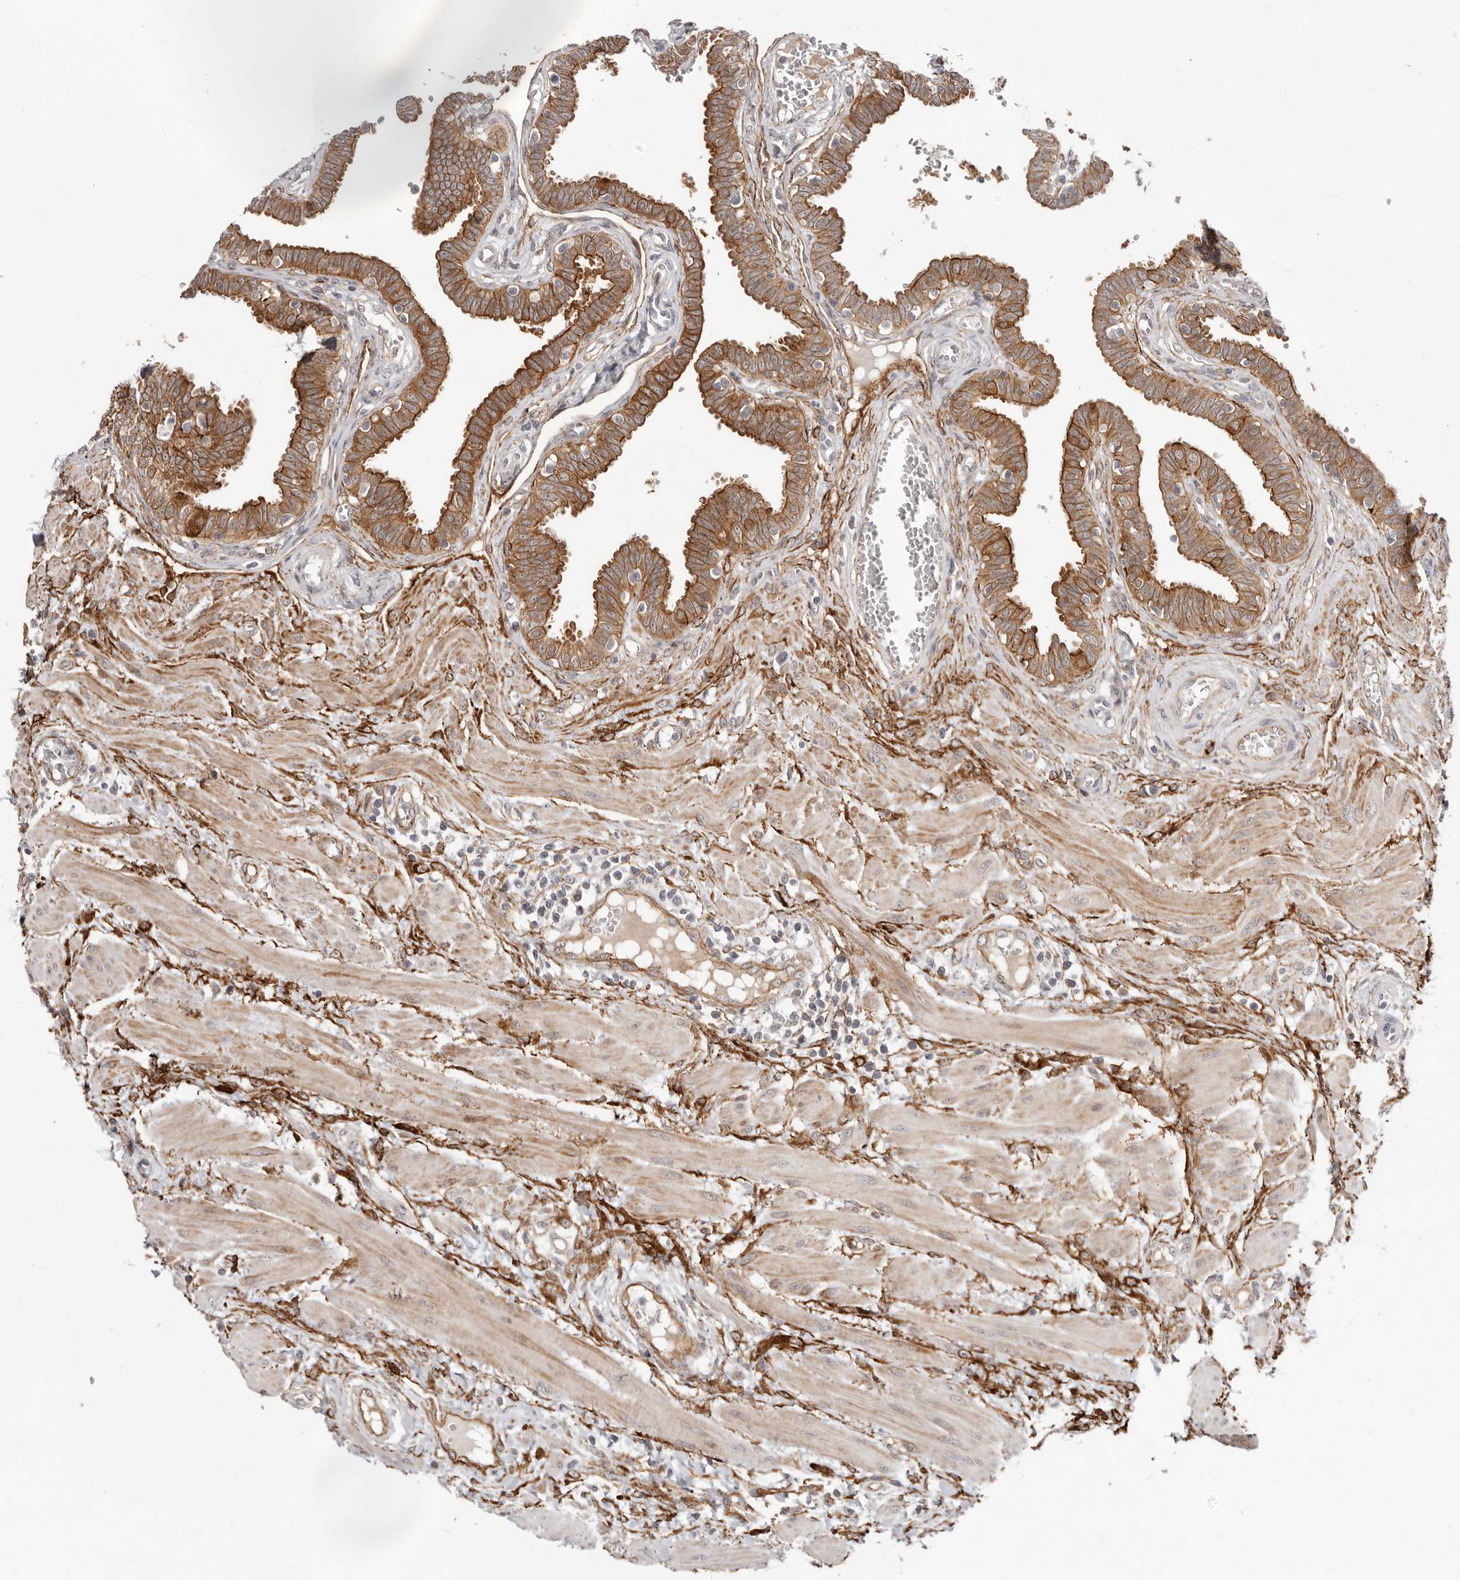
{"staining": {"intensity": "strong", "quantity": ">75%", "location": "cytoplasmic/membranous"}, "tissue": "fallopian tube", "cell_type": "Glandular cells", "image_type": "normal", "snomed": [{"axis": "morphology", "description": "Normal tissue, NOS"}, {"axis": "topography", "description": "Fallopian tube"}], "caption": "Brown immunohistochemical staining in unremarkable human fallopian tube displays strong cytoplasmic/membranous expression in about >75% of glandular cells. Using DAB (3,3'-diaminobenzidine) (brown) and hematoxylin (blue) stains, captured at high magnification using brightfield microscopy.", "gene": "SZT2", "patient": {"sex": "female", "age": 32}}